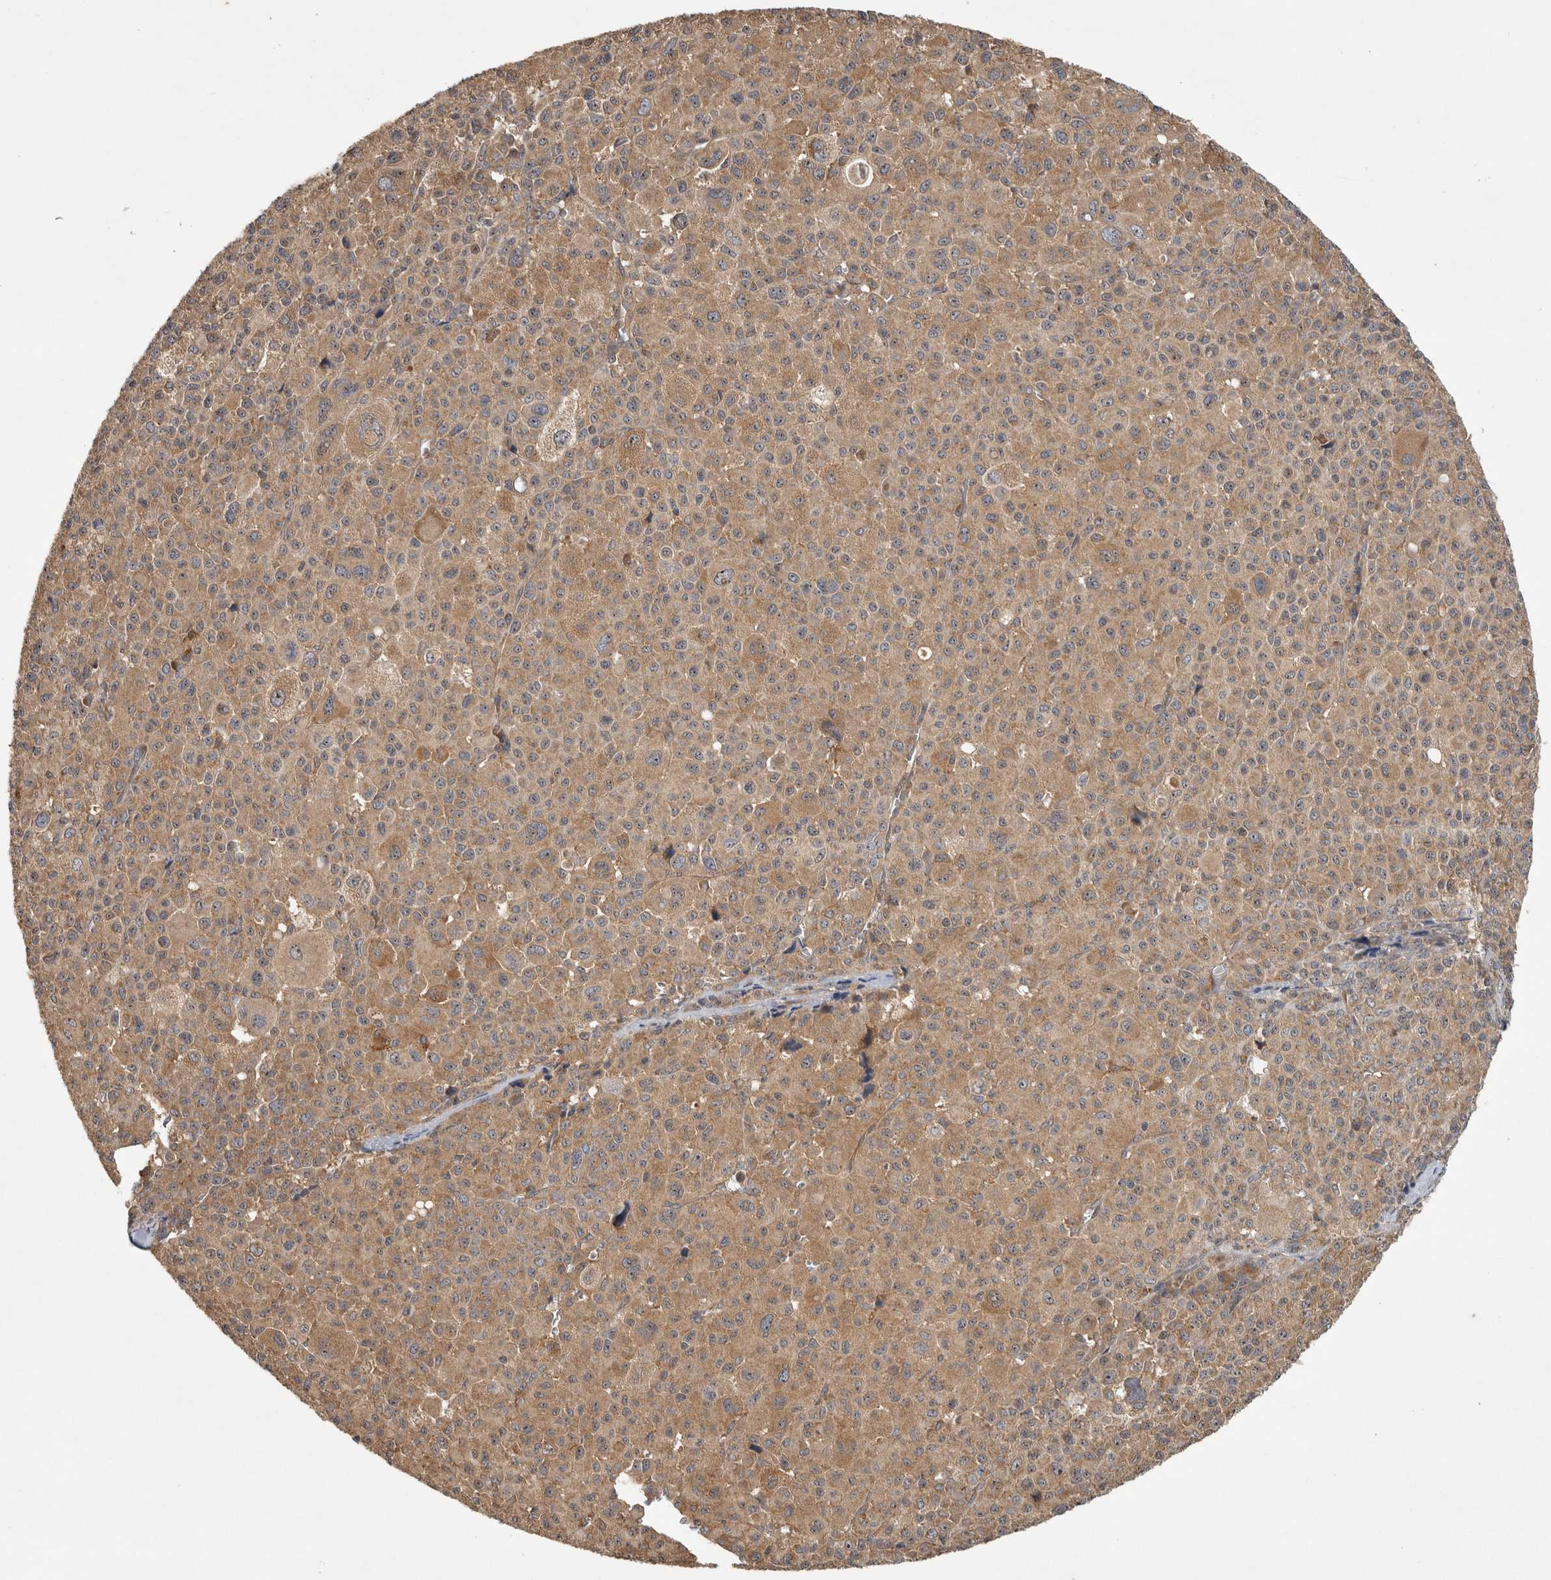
{"staining": {"intensity": "moderate", "quantity": ">75%", "location": "cytoplasmic/membranous"}, "tissue": "melanoma", "cell_type": "Tumor cells", "image_type": "cancer", "snomed": [{"axis": "morphology", "description": "Malignant melanoma, Metastatic site"}, {"axis": "topography", "description": "Skin"}], "caption": "IHC micrograph of human malignant melanoma (metastatic site) stained for a protein (brown), which displays medium levels of moderate cytoplasmic/membranous staining in about >75% of tumor cells.", "gene": "ATXN2", "patient": {"sex": "female", "age": 74}}